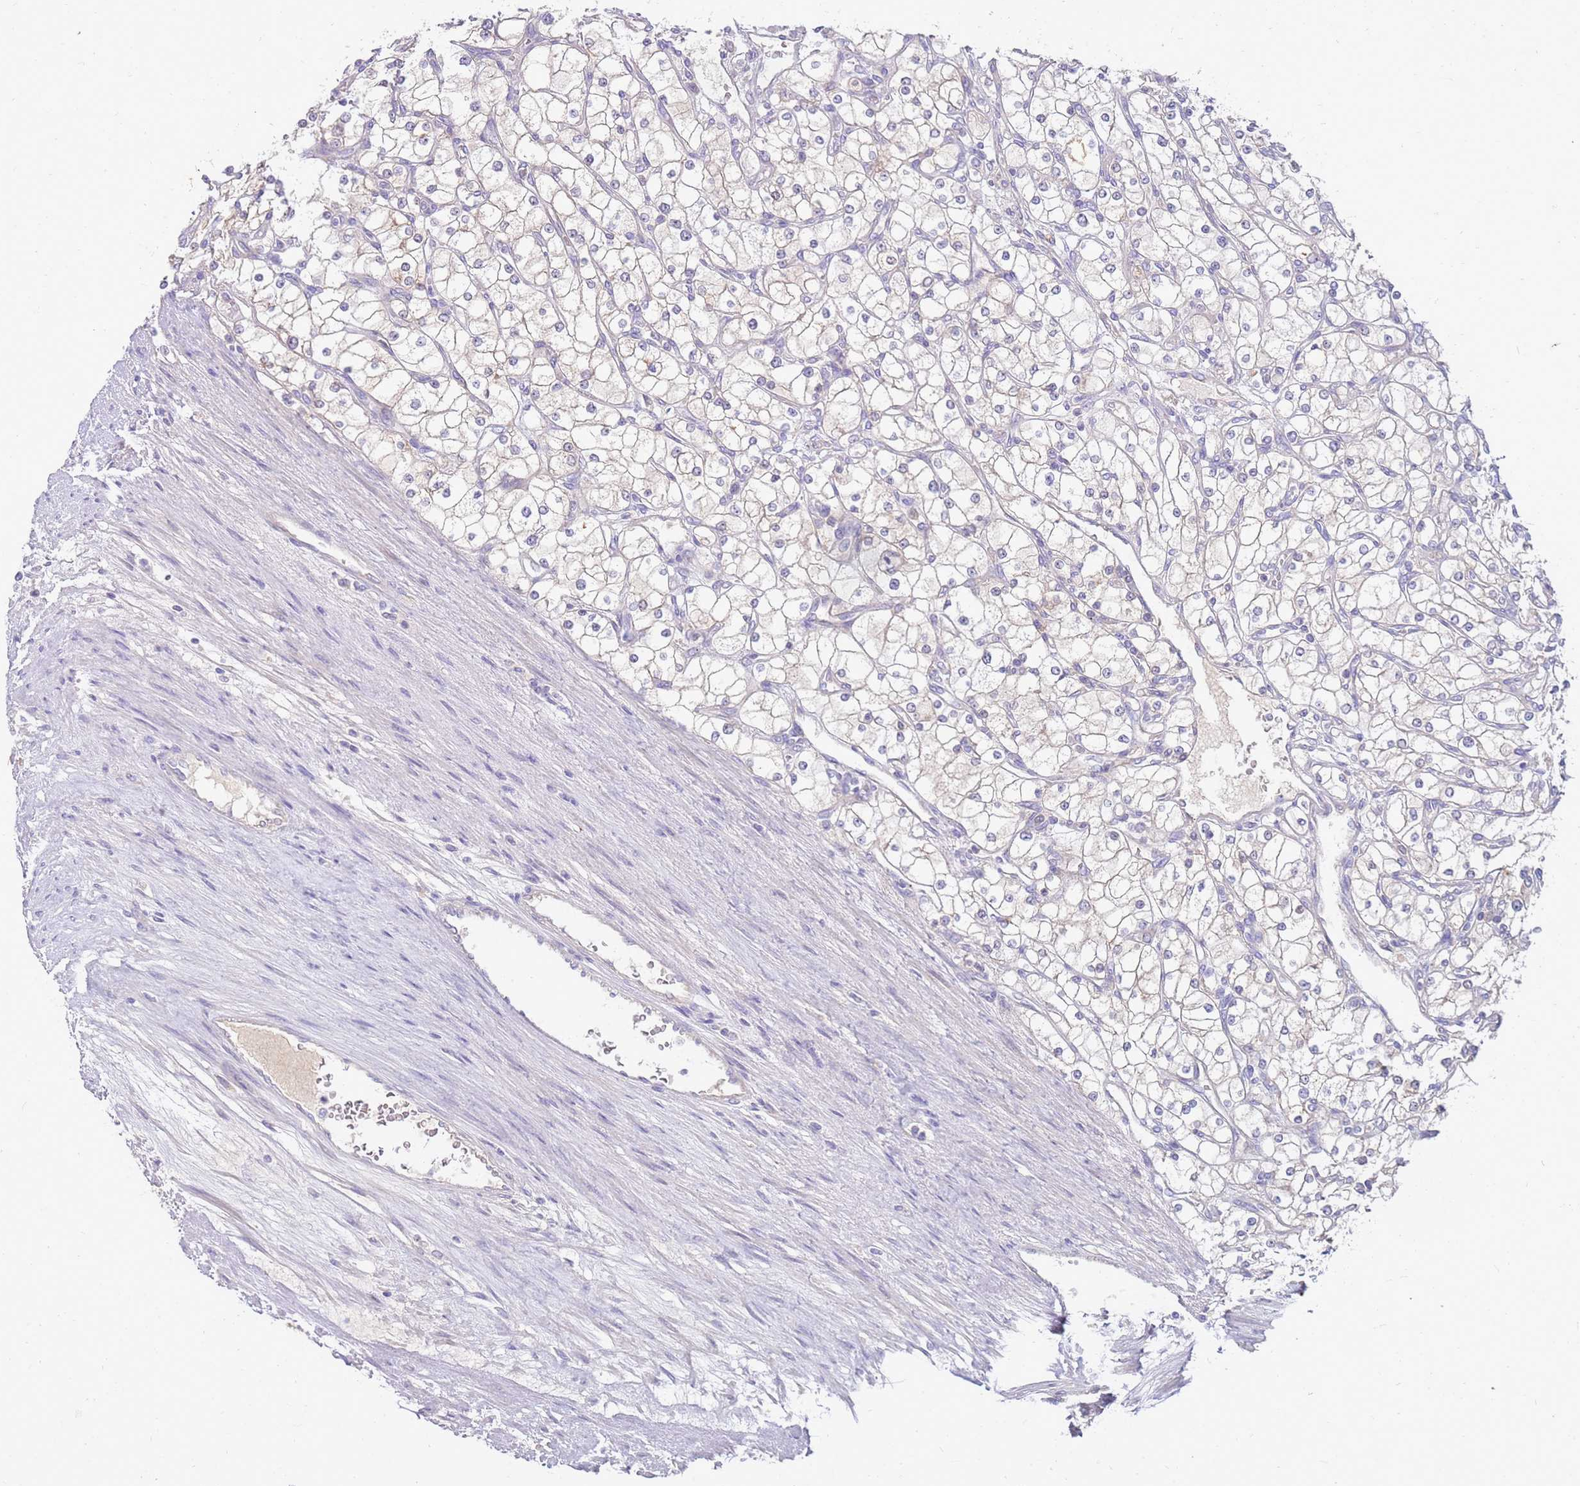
{"staining": {"intensity": "negative", "quantity": "none", "location": "none"}, "tissue": "renal cancer", "cell_type": "Tumor cells", "image_type": "cancer", "snomed": [{"axis": "morphology", "description": "Adenocarcinoma, NOS"}, {"axis": "topography", "description": "Kidney"}], "caption": "Immunohistochemistry (IHC) histopathology image of human renal cancer stained for a protein (brown), which shows no positivity in tumor cells. (DAB (3,3'-diaminobenzidine) immunohistochemistry (IHC) with hematoxylin counter stain).", "gene": "SLC44A4", "patient": {"sex": "male", "age": 80}}